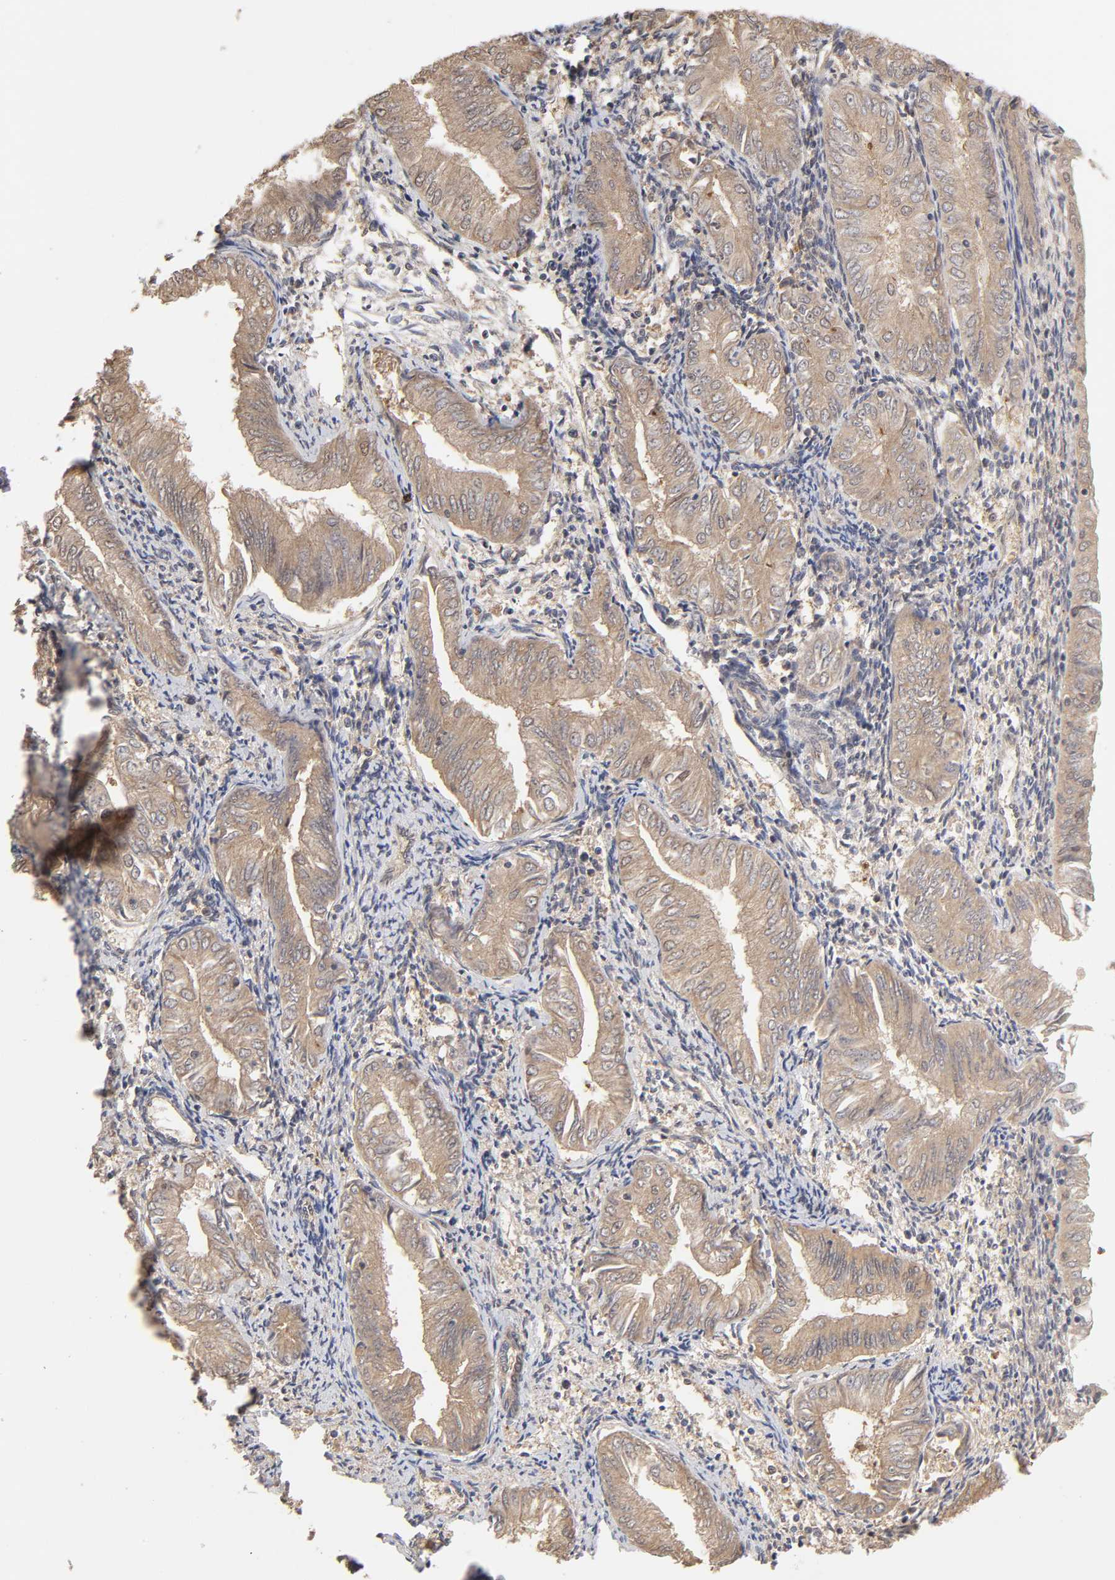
{"staining": {"intensity": "moderate", "quantity": ">75%", "location": "cytoplasmic/membranous"}, "tissue": "endometrial cancer", "cell_type": "Tumor cells", "image_type": "cancer", "snomed": [{"axis": "morphology", "description": "Adenocarcinoma, NOS"}, {"axis": "topography", "description": "Endometrium"}], "caption": "A brown stain highlights moderate cytoplasmic/membranous staining of a protein in human endometrial cancer tumor cells. (DAB (3,3'-diaminobenzidine) IHC with brightfield microscopy, high magnification).", "gene": "MAPK1", "patient": {"sex": "female", "age": 53}}